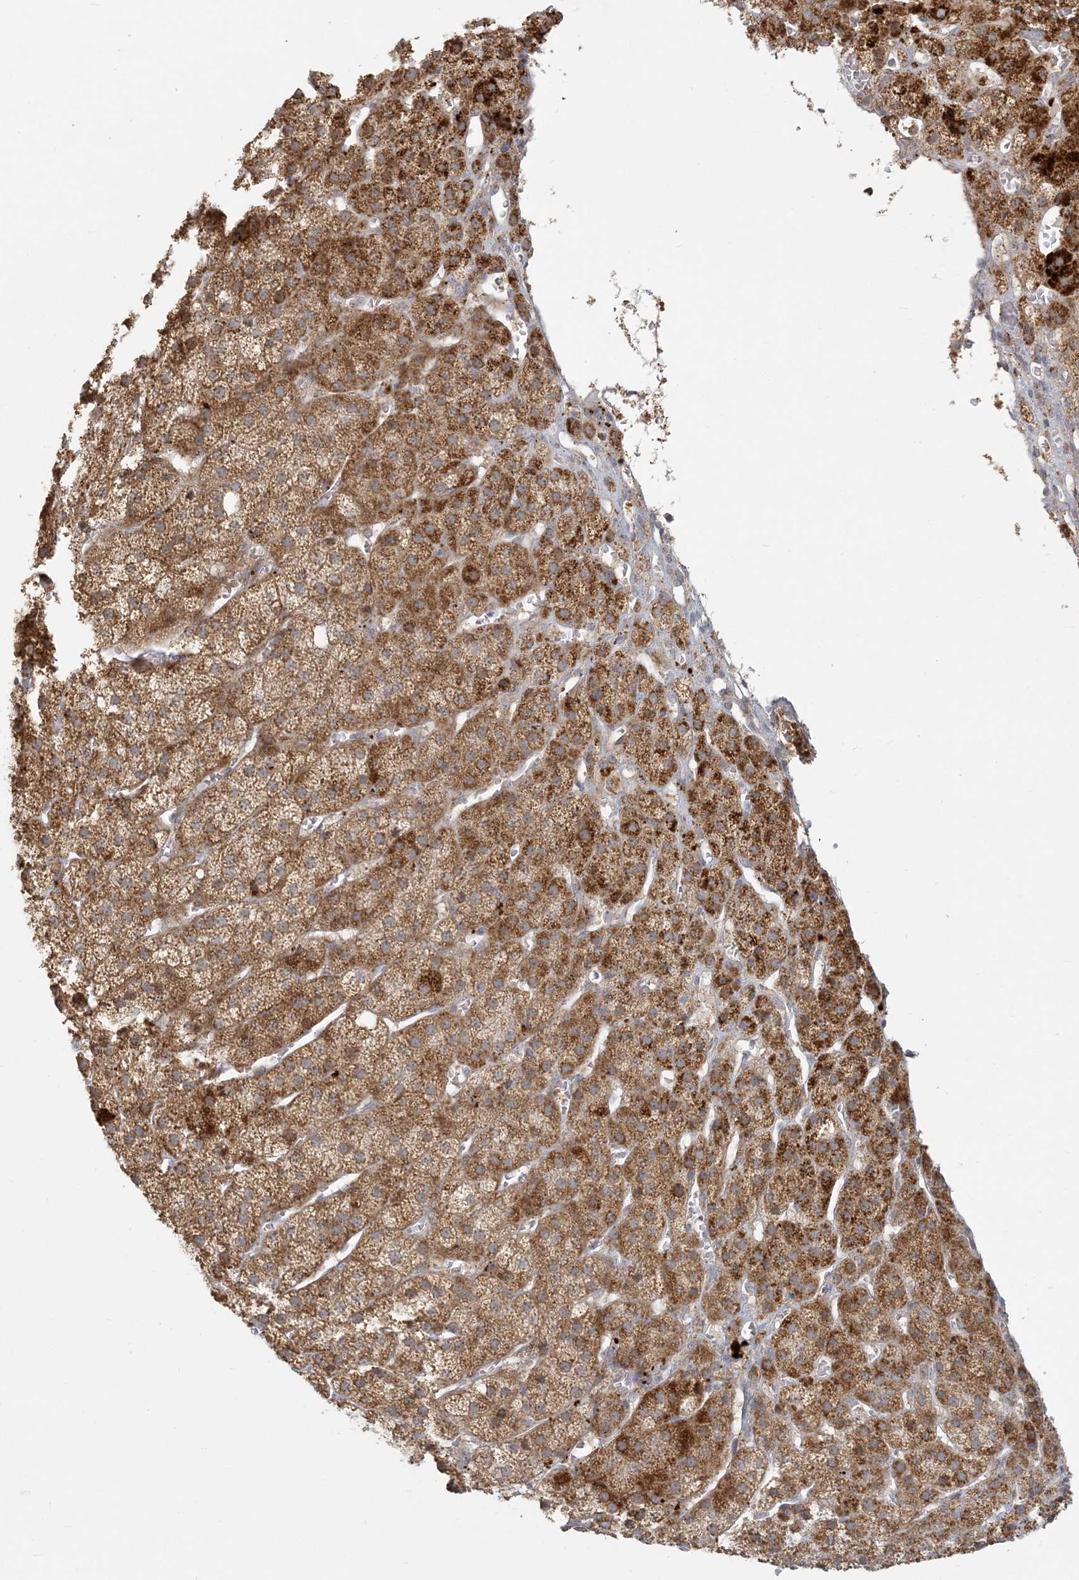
{"staining": {"intensity": "strong", "quantity": "25%-75%", "location": "cytoplasmic/membranous"}, "tissue": "adrenal gland", "cell_type": "Glandular cells", "image_type": "normal", "snomed": [{"axis": "morphology", "description": "Normal tissue, NOS"}, {"axis": "topography", "description": "Adrenal gland"}], "caption": "Protein expression analysis of unremarkable human adrenal gland reveals strong cytoplasmic/membranous staining in approximately 25%-75% of glandular cells. (IHC, brightfield microscopy, high magnification).", "gene": "MCAT", "patient": {"sex": "female", "age": 57}}